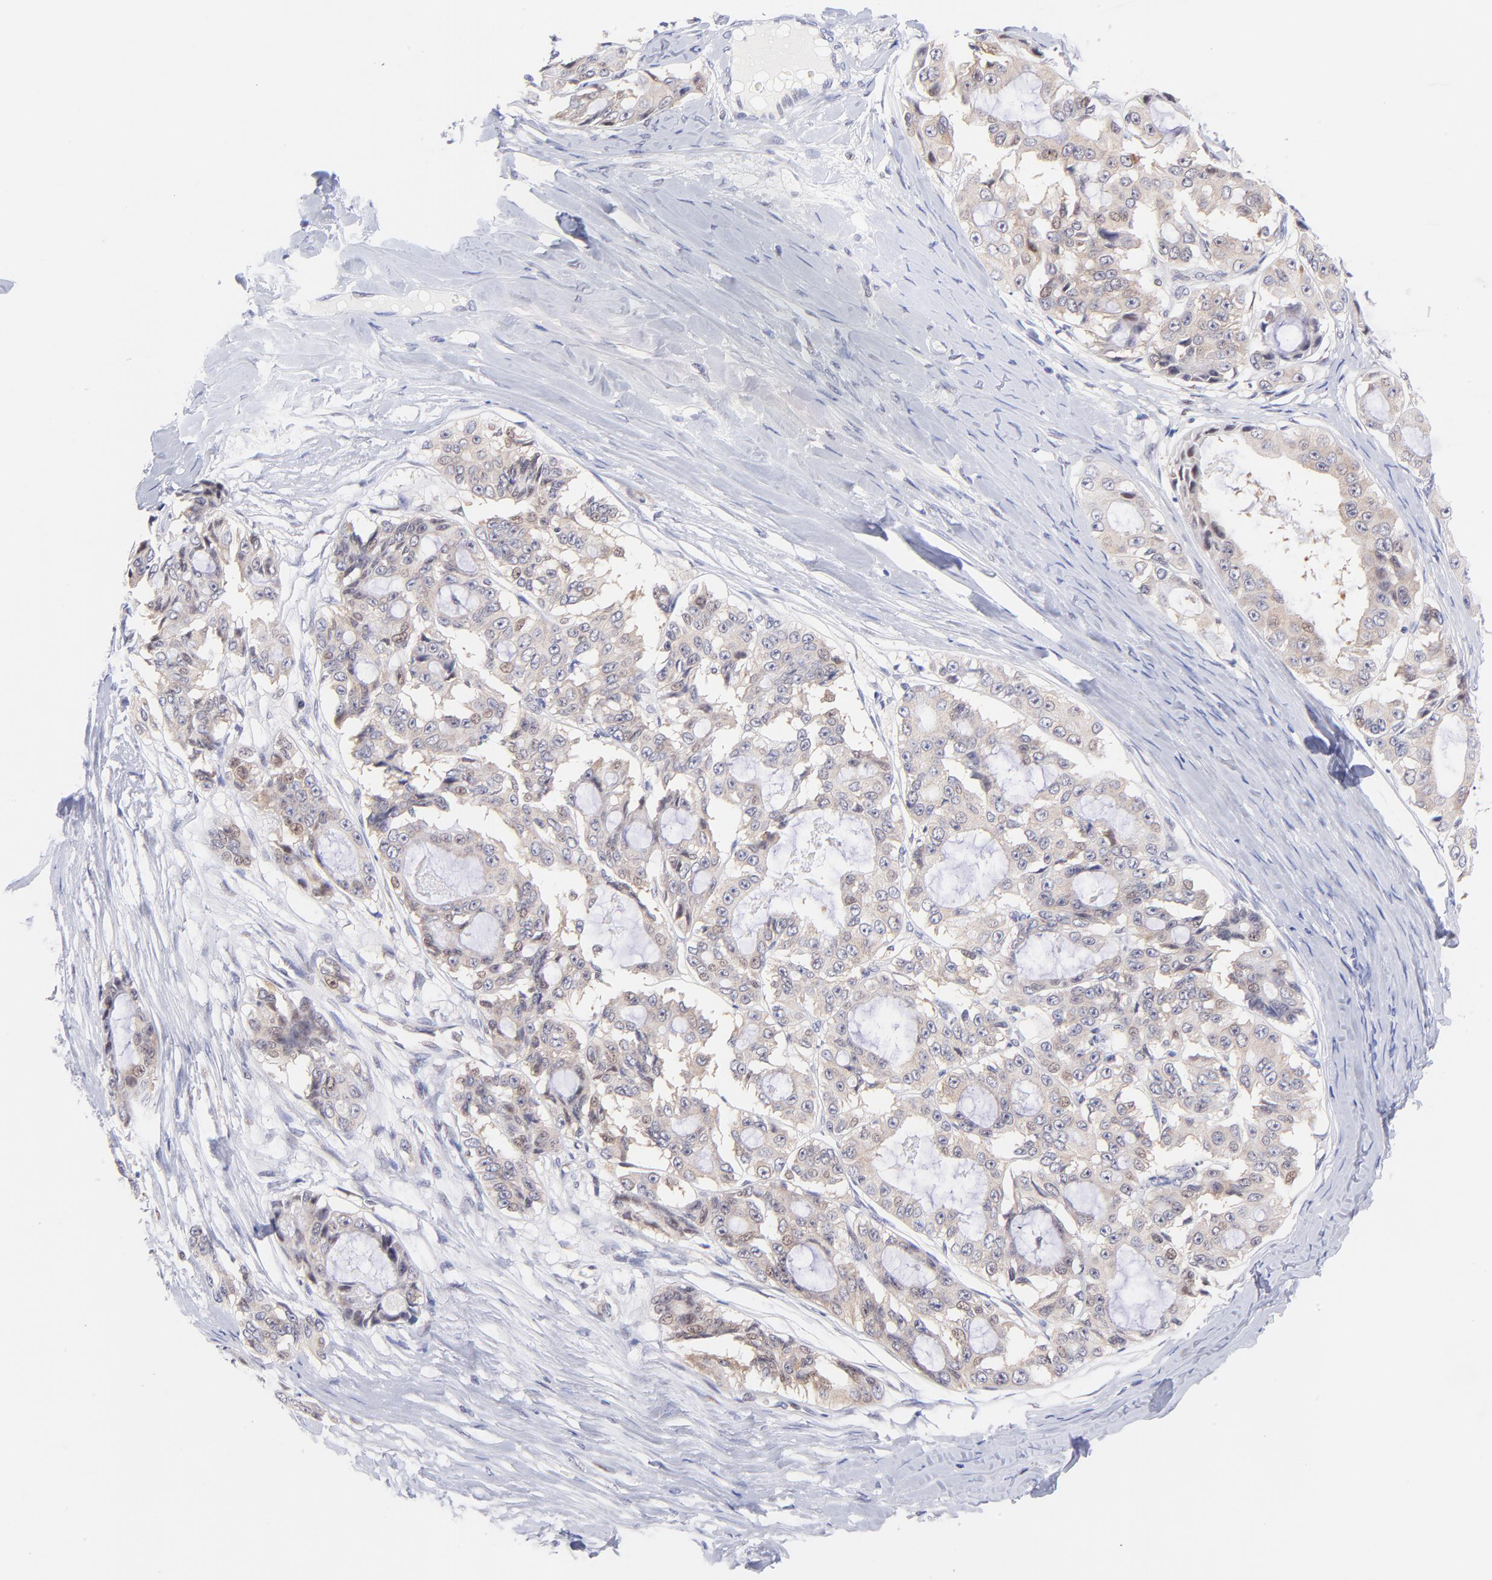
{"staining": {"intensity": "weak", "quantity": "<25%", "location": "cytoplasmic/membranous,nuclear"}, "tissue": "ovarian cancer", "cell_type": "Tumor cells", "image_type": "cancer", "snomed": [{"axis": "morphology", "description": "Carcinoma, endometroid"}, {"axis": "topography", "description": "Ovary"}], "caption": "Tumor cells are negative for brown protein staining in endometroid carcinoma (ovarian).", "gene": "PBDC1", "patient": {"sex": "female", "age": 61}}